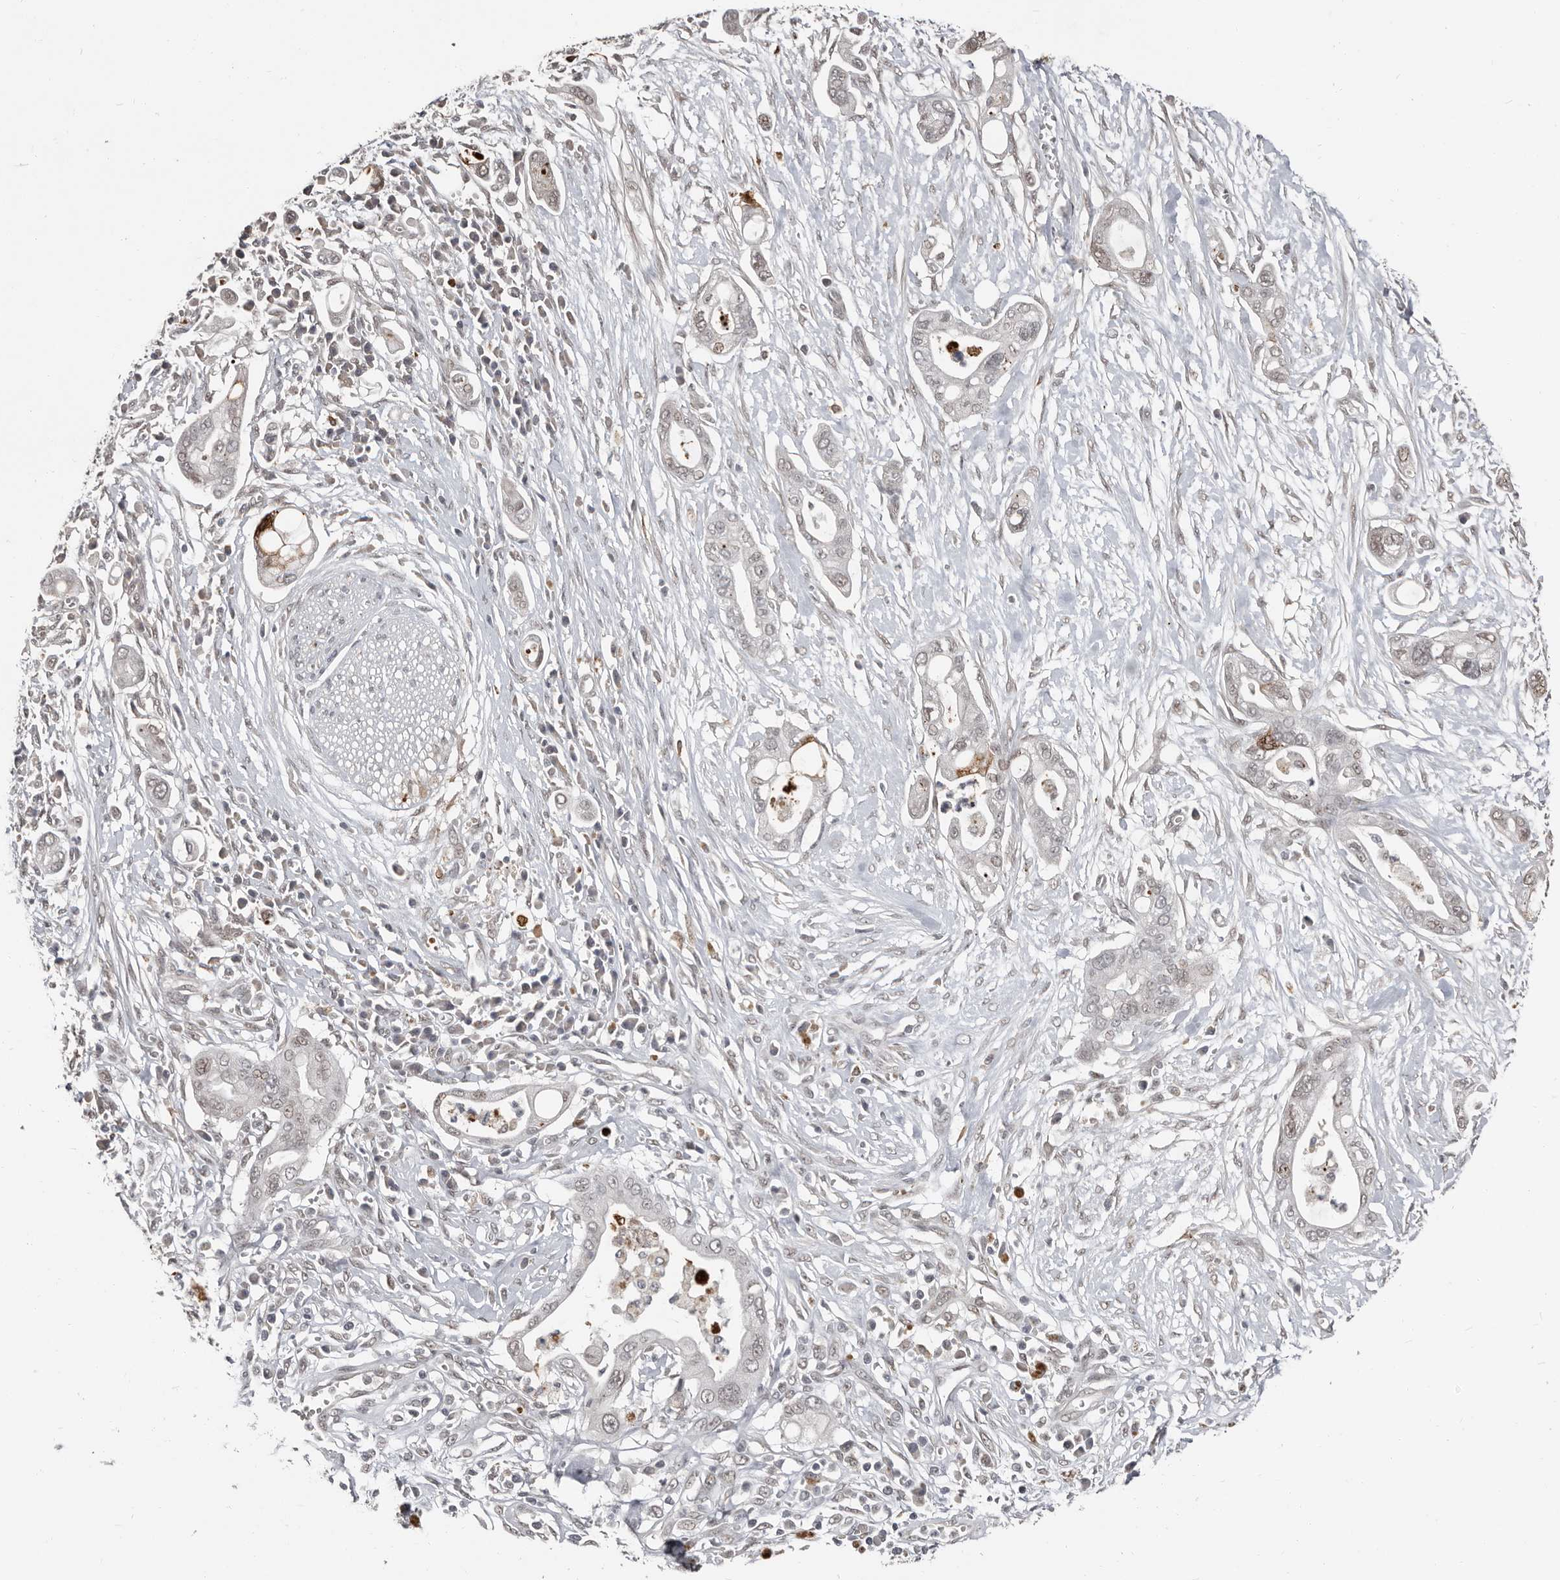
{"staining": {"intensity": "negative", "quantity": "none", "location": "none"}, "tissue": "pancreatic cancer", "cell_type": "Tumor cells", "image_type": "cancer", "snomed": [{"axis": "morphology", "description": "Adenocarcinoma, NOS"}, {"axis": "topography", "description": "Pancreas"}], "caption": "DAB (3,3'-diaminobenzidine) immunohistochemical staining of pancreatic cancer (adenocarcinoma) reveals no significant expression in tumor cells.", "gene": "APOL6", "patient": {"sex": "male", "age": 68}}